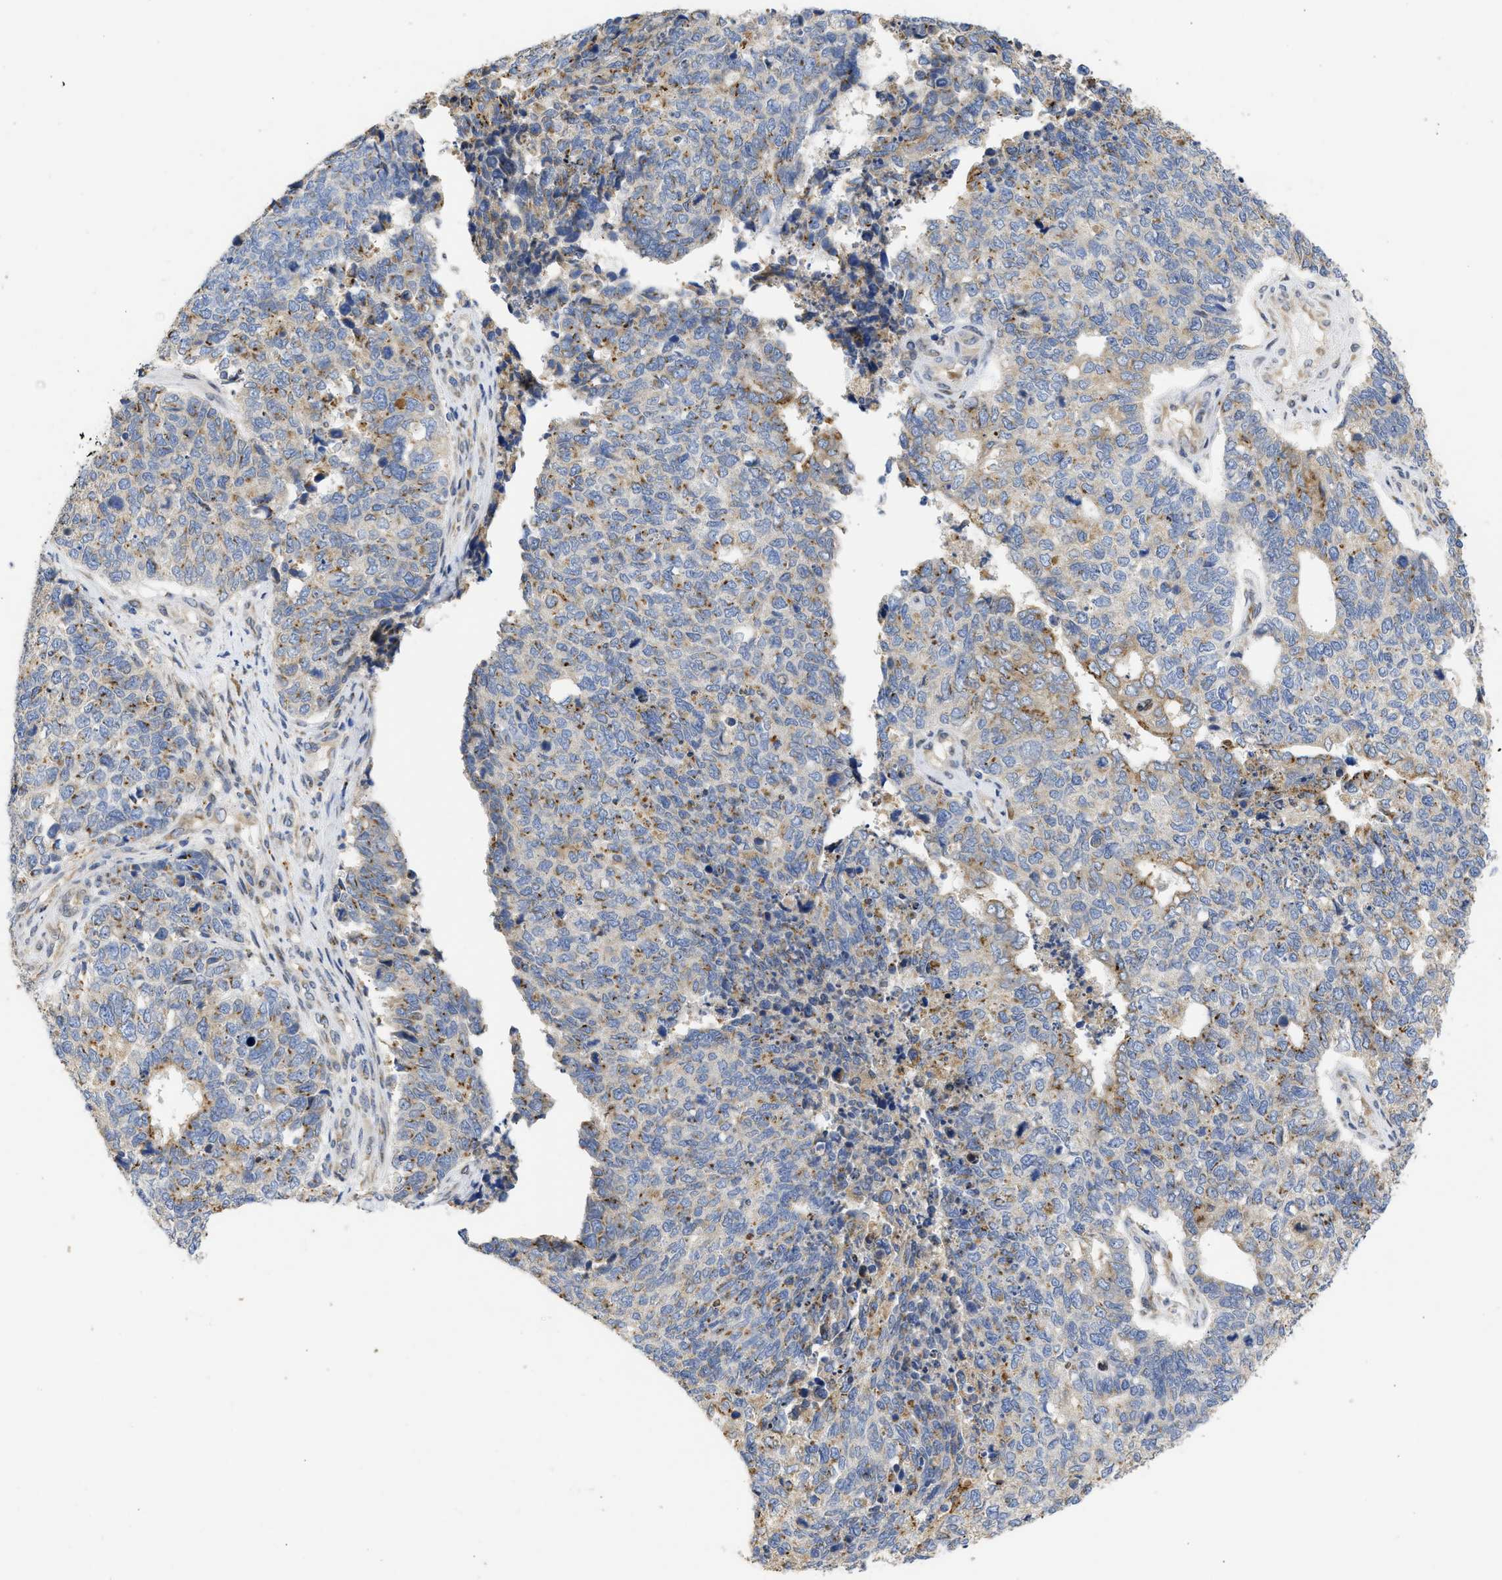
{"staining": {"intensity": "moderate", "quantity": "25%-75%", "location": "cytoplasmic/membranous"}, "tissue": "cervical cancer", "cell_type": "Tumor cells", "image_type": "cancer", "snomed": [{"axis": "morphology", "description": "Squamous cell carcinoma, NOS"}, {"axis": "topography", "description": "Cervix"}], "caption": "Protein expression analysis of squamous cell carcinoma (cervical) demonstrates moderate cytoplasmic/membranous positivity in about 25%-75% of tumor cells. The protein of interest is shown in brown color, while the nuclei are stained blue.", "gene": "TMED1", "patient": {"sex": "female", "age": 63}}